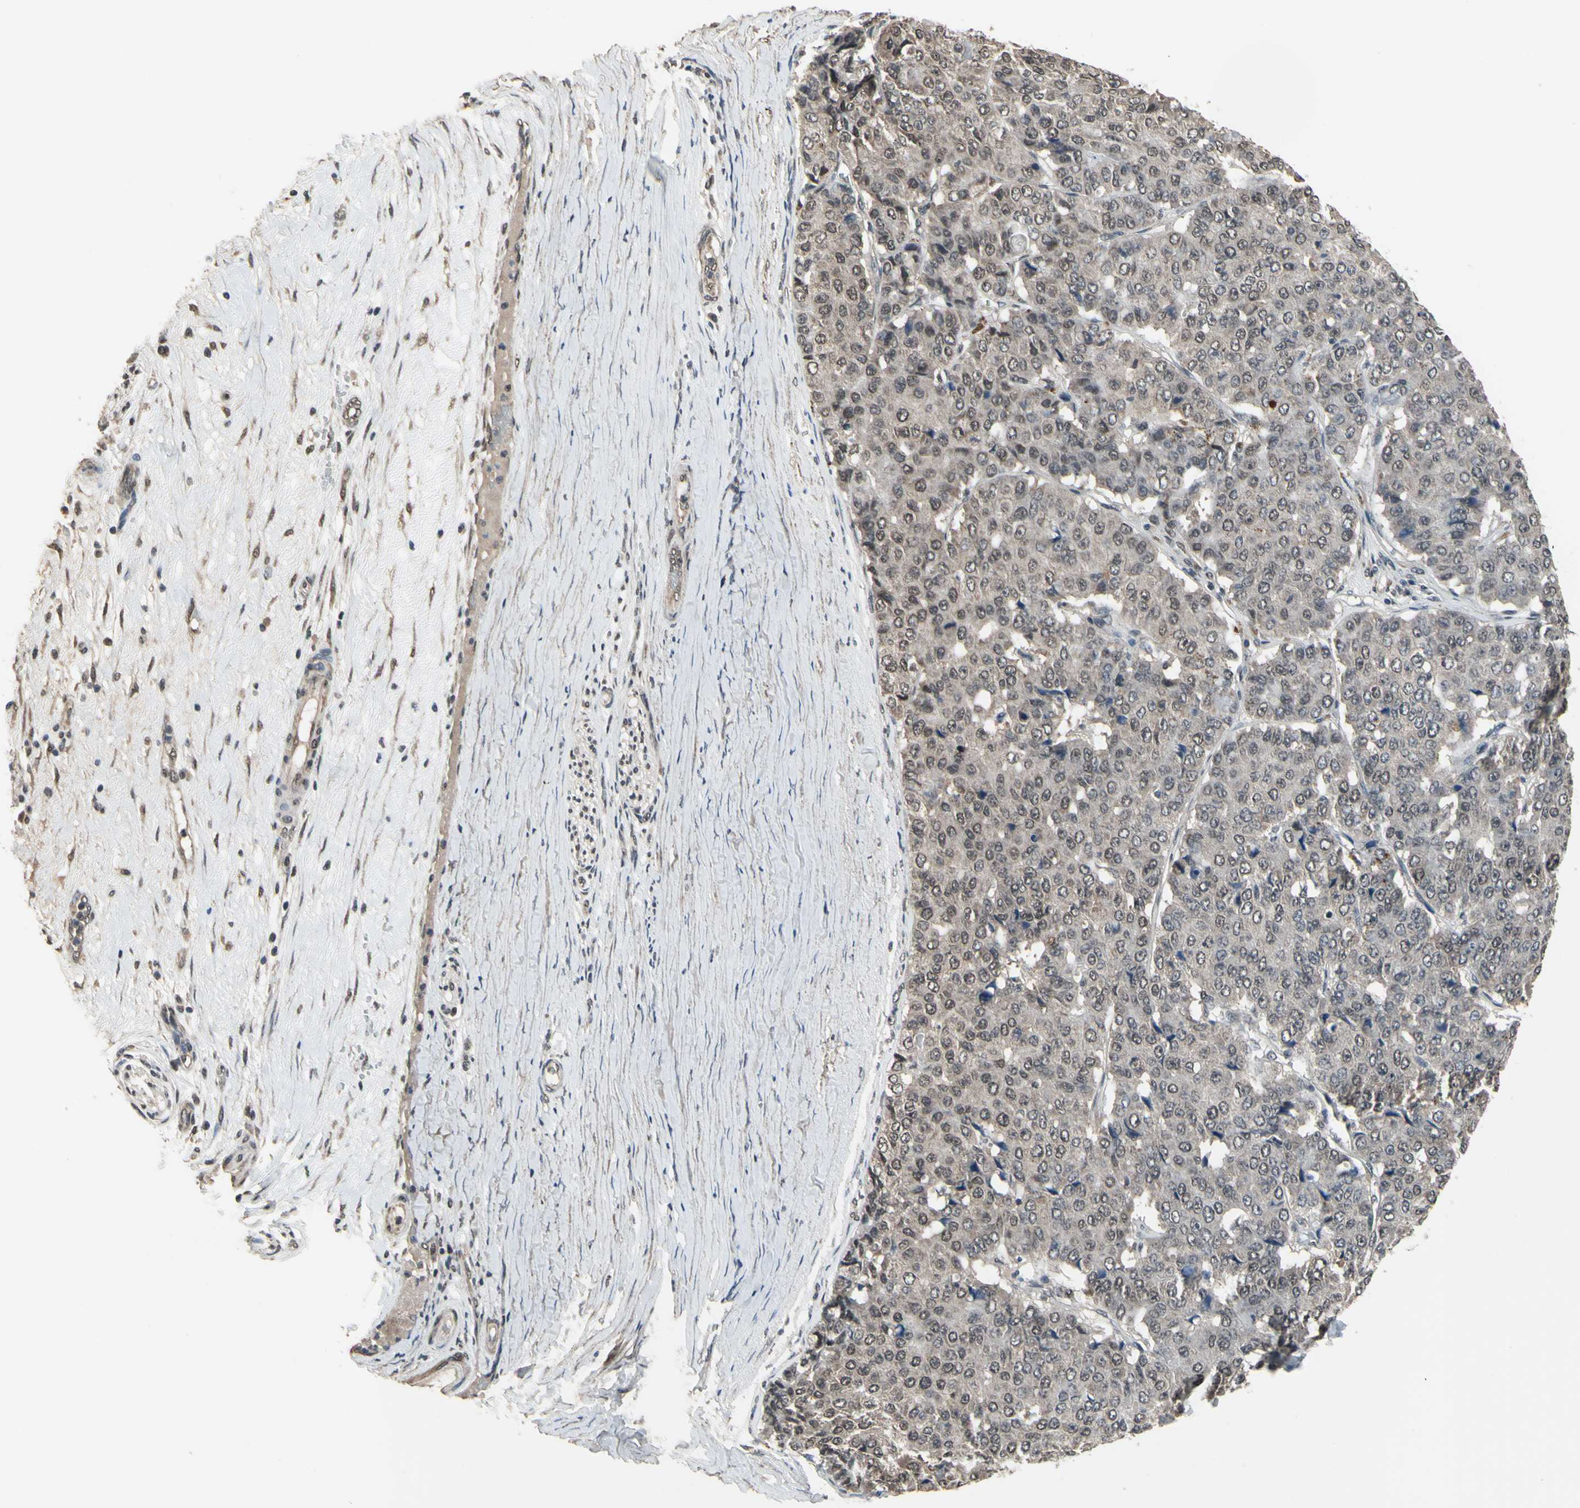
{"staining": {"intensity": "weak", "quantity": ">75%", "location": "nuclear"}, "tissue": "pancreatic cancer", "cell_type": "Tumor cells", "image_type": "cancer", "snomed": [{"axis": "morphology", "description": "Adenocarcinoma, NOS"}, {"axis": "topography", "description": "Pancreas"}], "caption": "Adenocarcinoma (pancreatic) was stained to show a protein in brown. There is low levels of weak nuclear expression in about >75% of tumor cells.", "gene": "ZNF174", "patient": {"sex": "male", "age": 50}}